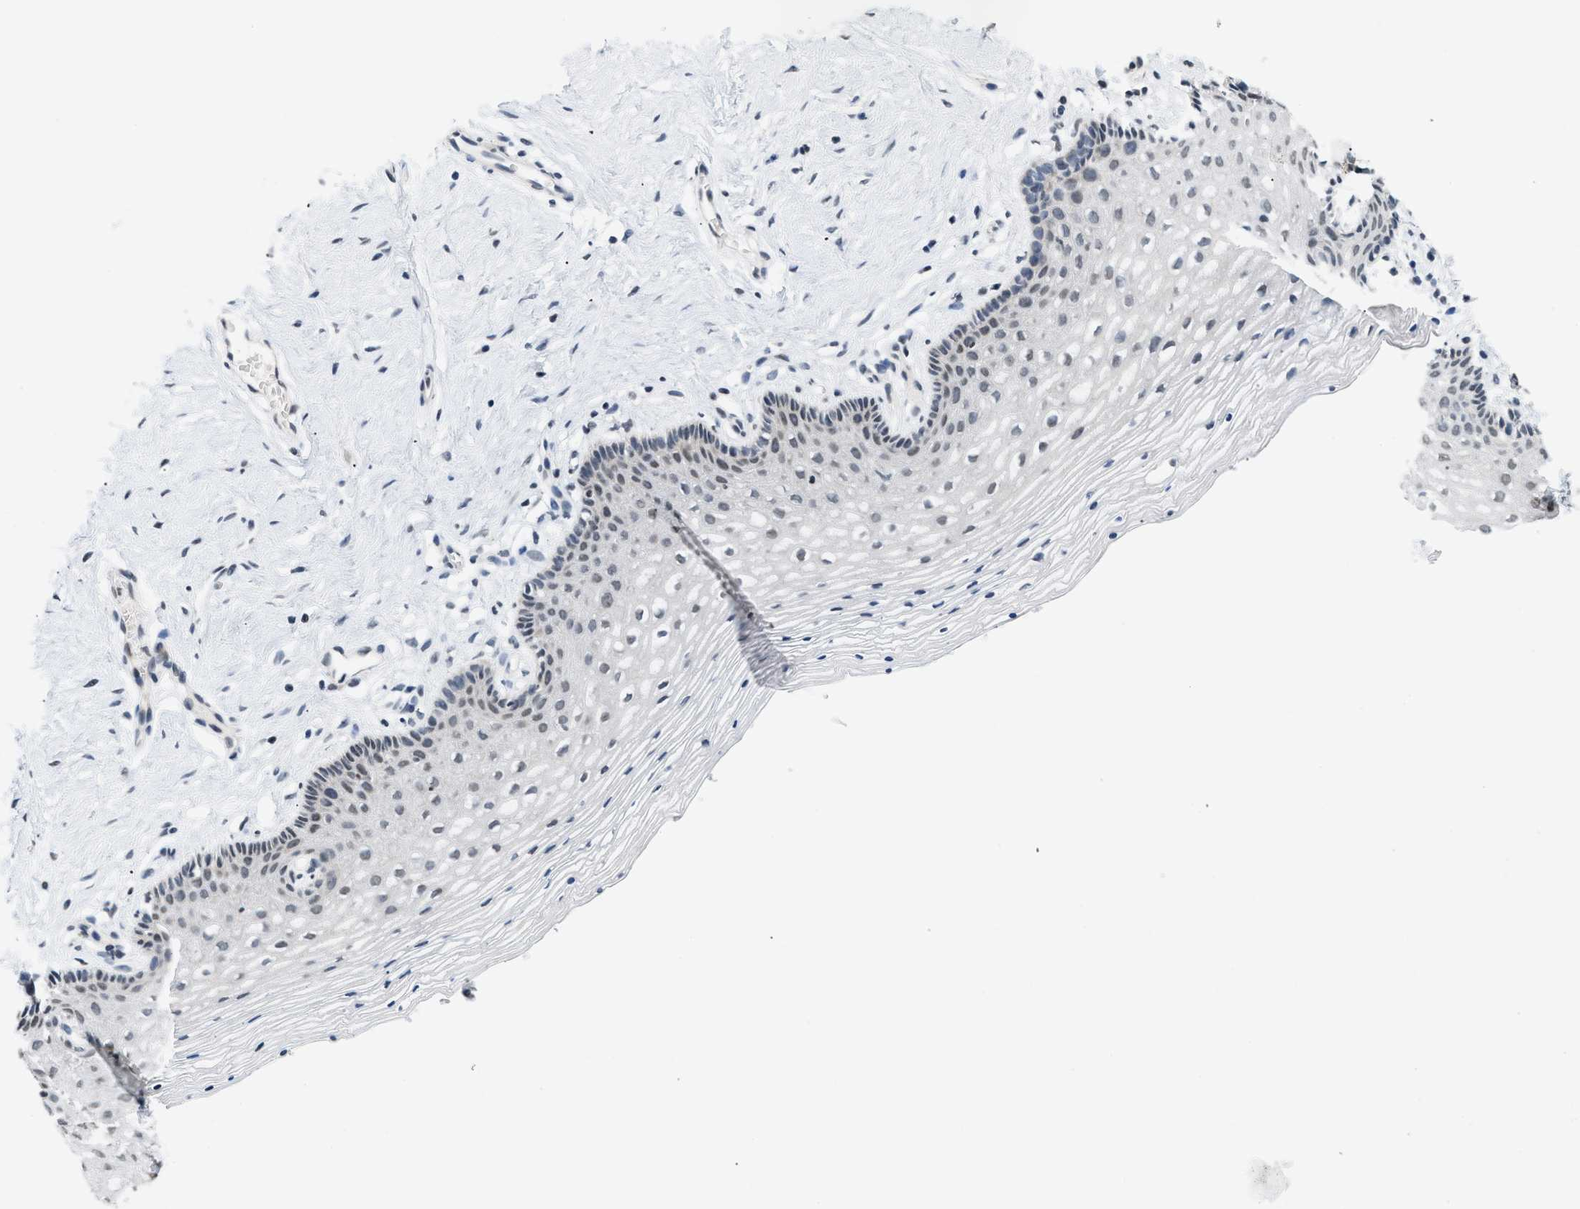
{"staining": {"intensity": "weak", "quantity": "<25%", "location": "nuclear"}, "tissue": "vagina", "cell_type": "Squamous epithelial cells", "image_type": "normal", "snomed": [{"axis": "morphology", "description": "Normal tissue, NOS"}, {"axis": "topography", "description": "Vagina"}], "caption": "High power microscopy histopathology image of an immunohistochemistry (IHC) histopathology image of unremarkable vagina, revealing no significant expression in squamous epithelial cells. Brightfield microscopy of IHC stained with DAB (brown) and hematoxylin (blue), captured at high magnification.", "gene": "RAF1", "patient": {"sex": "female", "age": 32}}